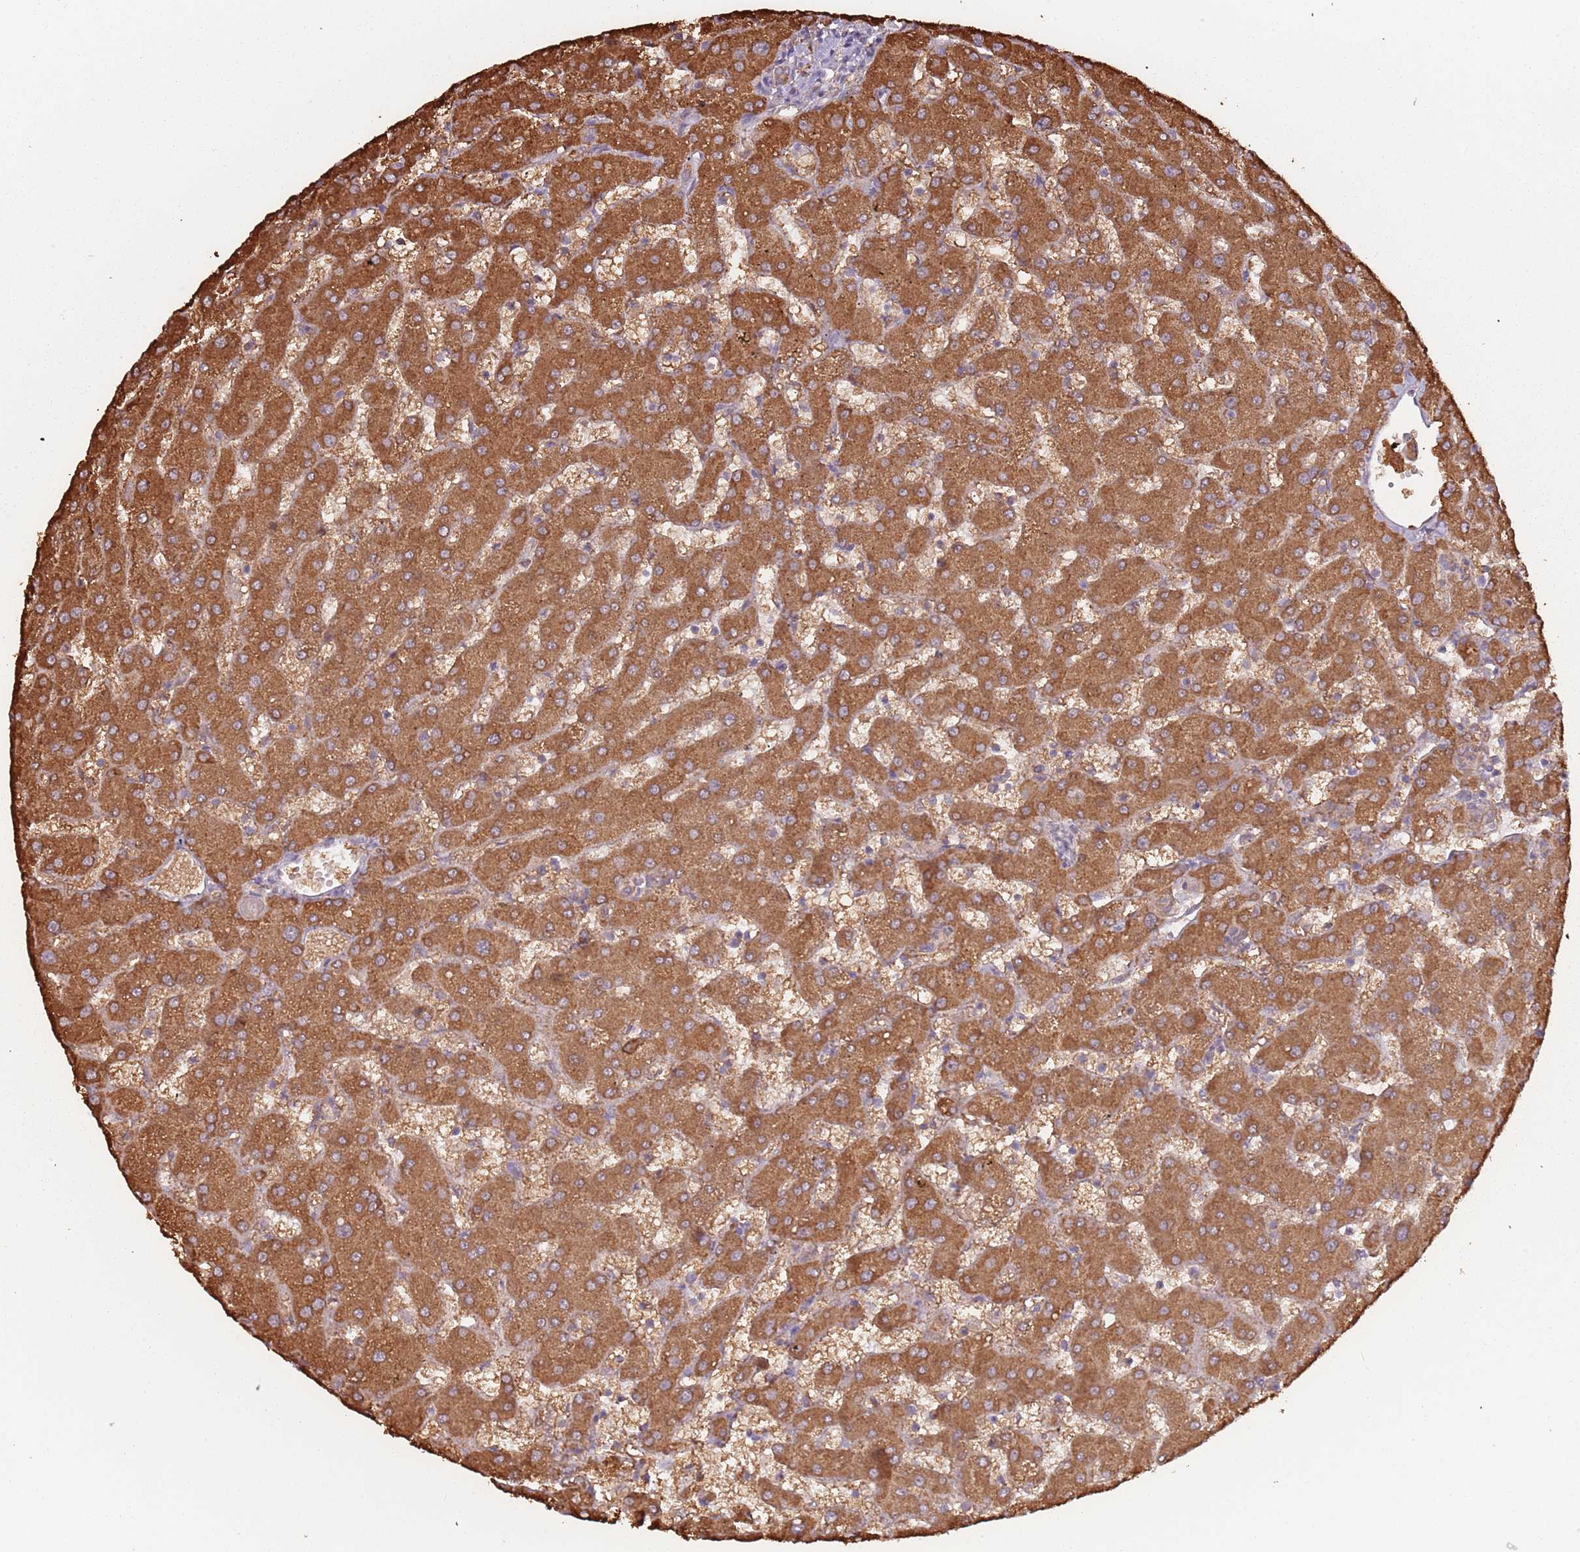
{"staining": {"intensity": "moderate", "quantity": ">75%", "location": "cytoplasmic/membranous"}, "tissue": "liver", "cell_type": "Cholangiocytes", "image_type": "normal", "snomed": [{"axis": "morphology", "description": "Normal tissue, NOS"}, {"axis": "topography", "description": "Liver"}], "caption": "This image displays immunohistochemistry (IHC) staining of unremarkable human liver, with medium moderate cytoplasmic/membranous expression in about >75% of cholangiocytes.", "gene": "ATOSB", "patient": {"sex": "female", "age": 63}}